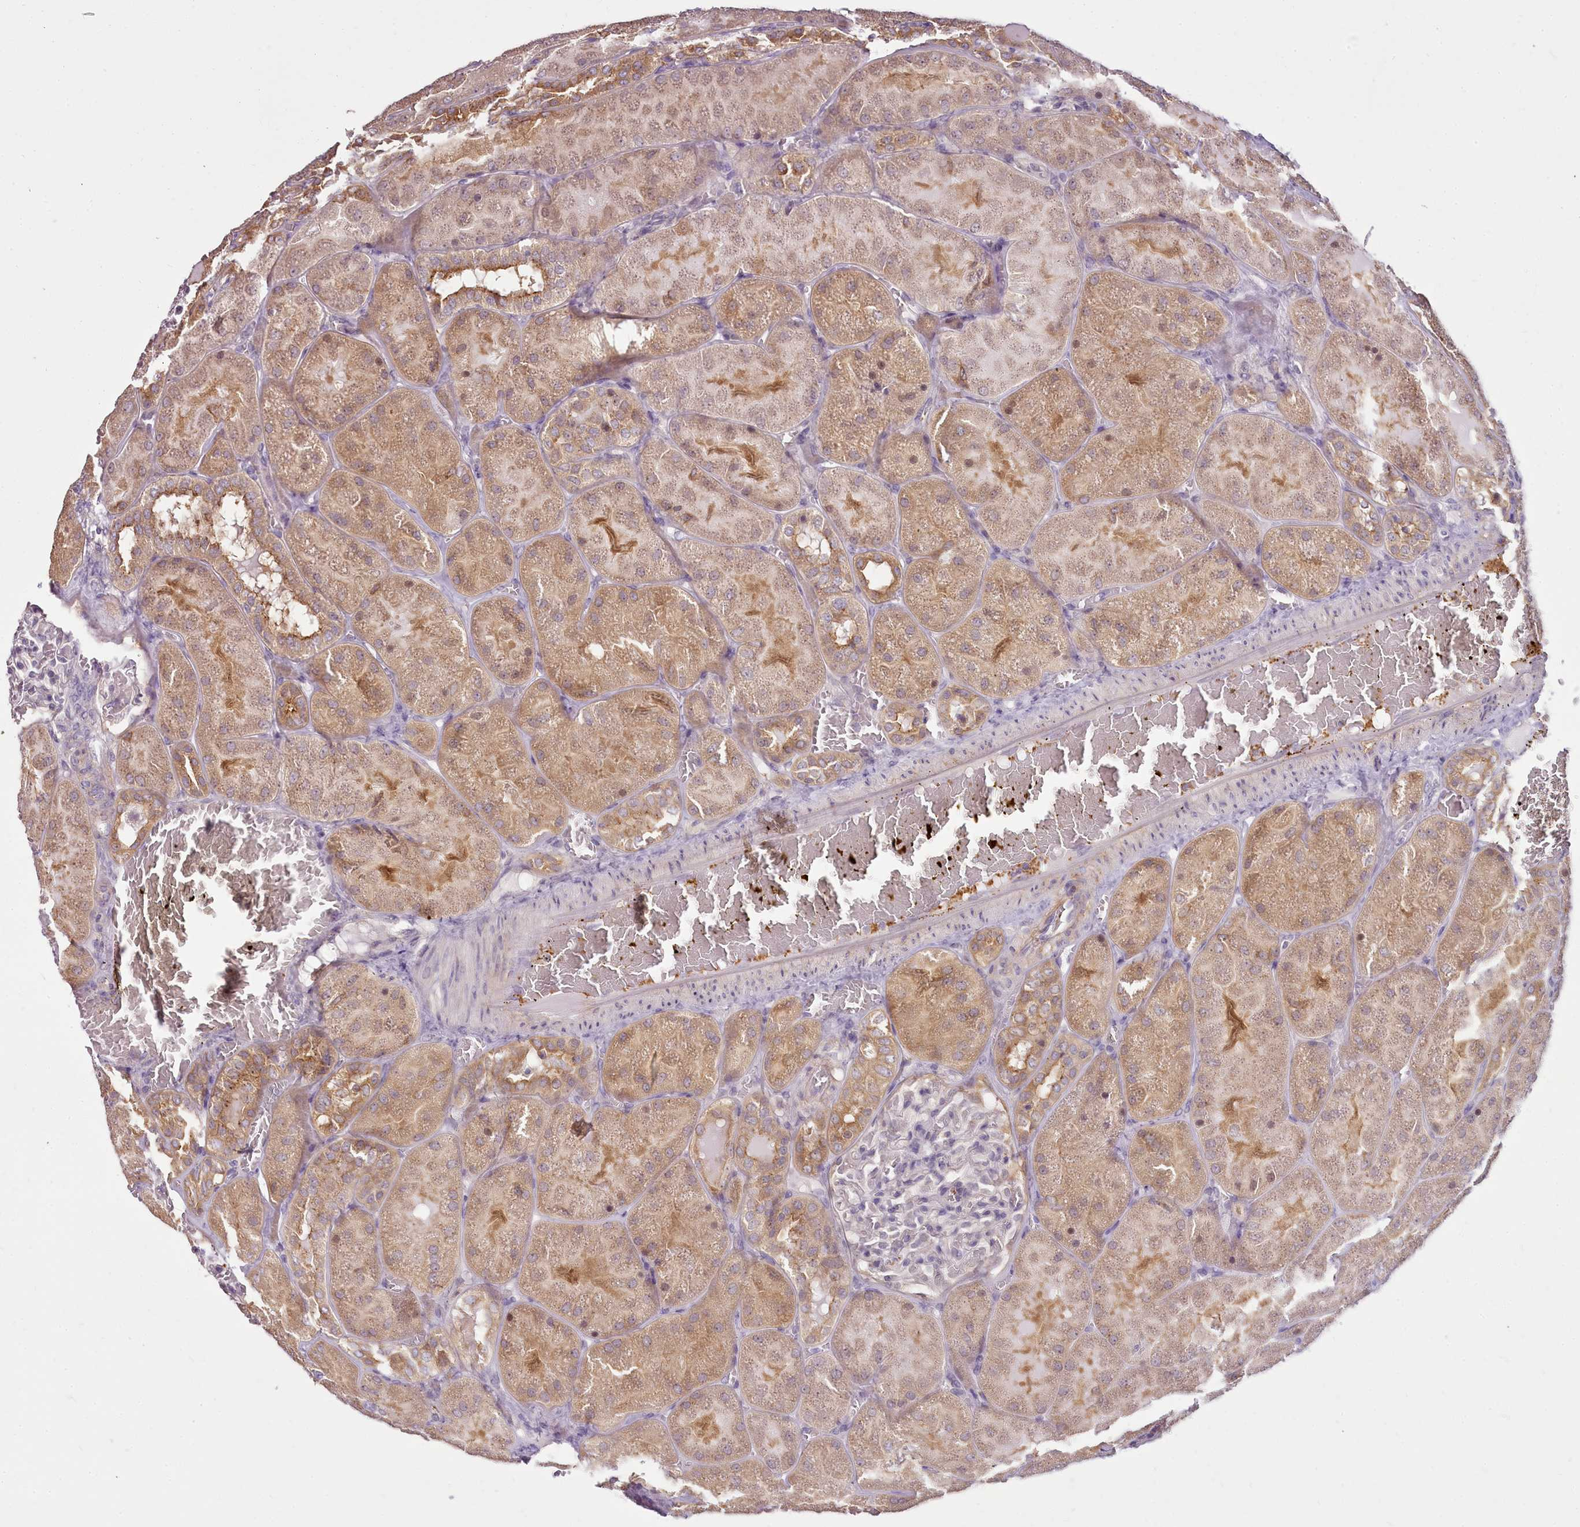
{"staining": {"intensity": "negative", "quantity": "none", "location": "none"}, "tissue": "kidney", "cell_type": "Cells in glomeruli", "image_type": "normal", "snomed": [{"axis": "morphology", "description": "Normal tissue, NOS"}, {"axis": "topography", "description": "Kidney"}], "caption": "Immunohistochemical staining of unremarkable kidney shows no significant expression in cells in glomeruli.", "gene": "CAPN7", "patient": {"sex": "male", "age": 28}}